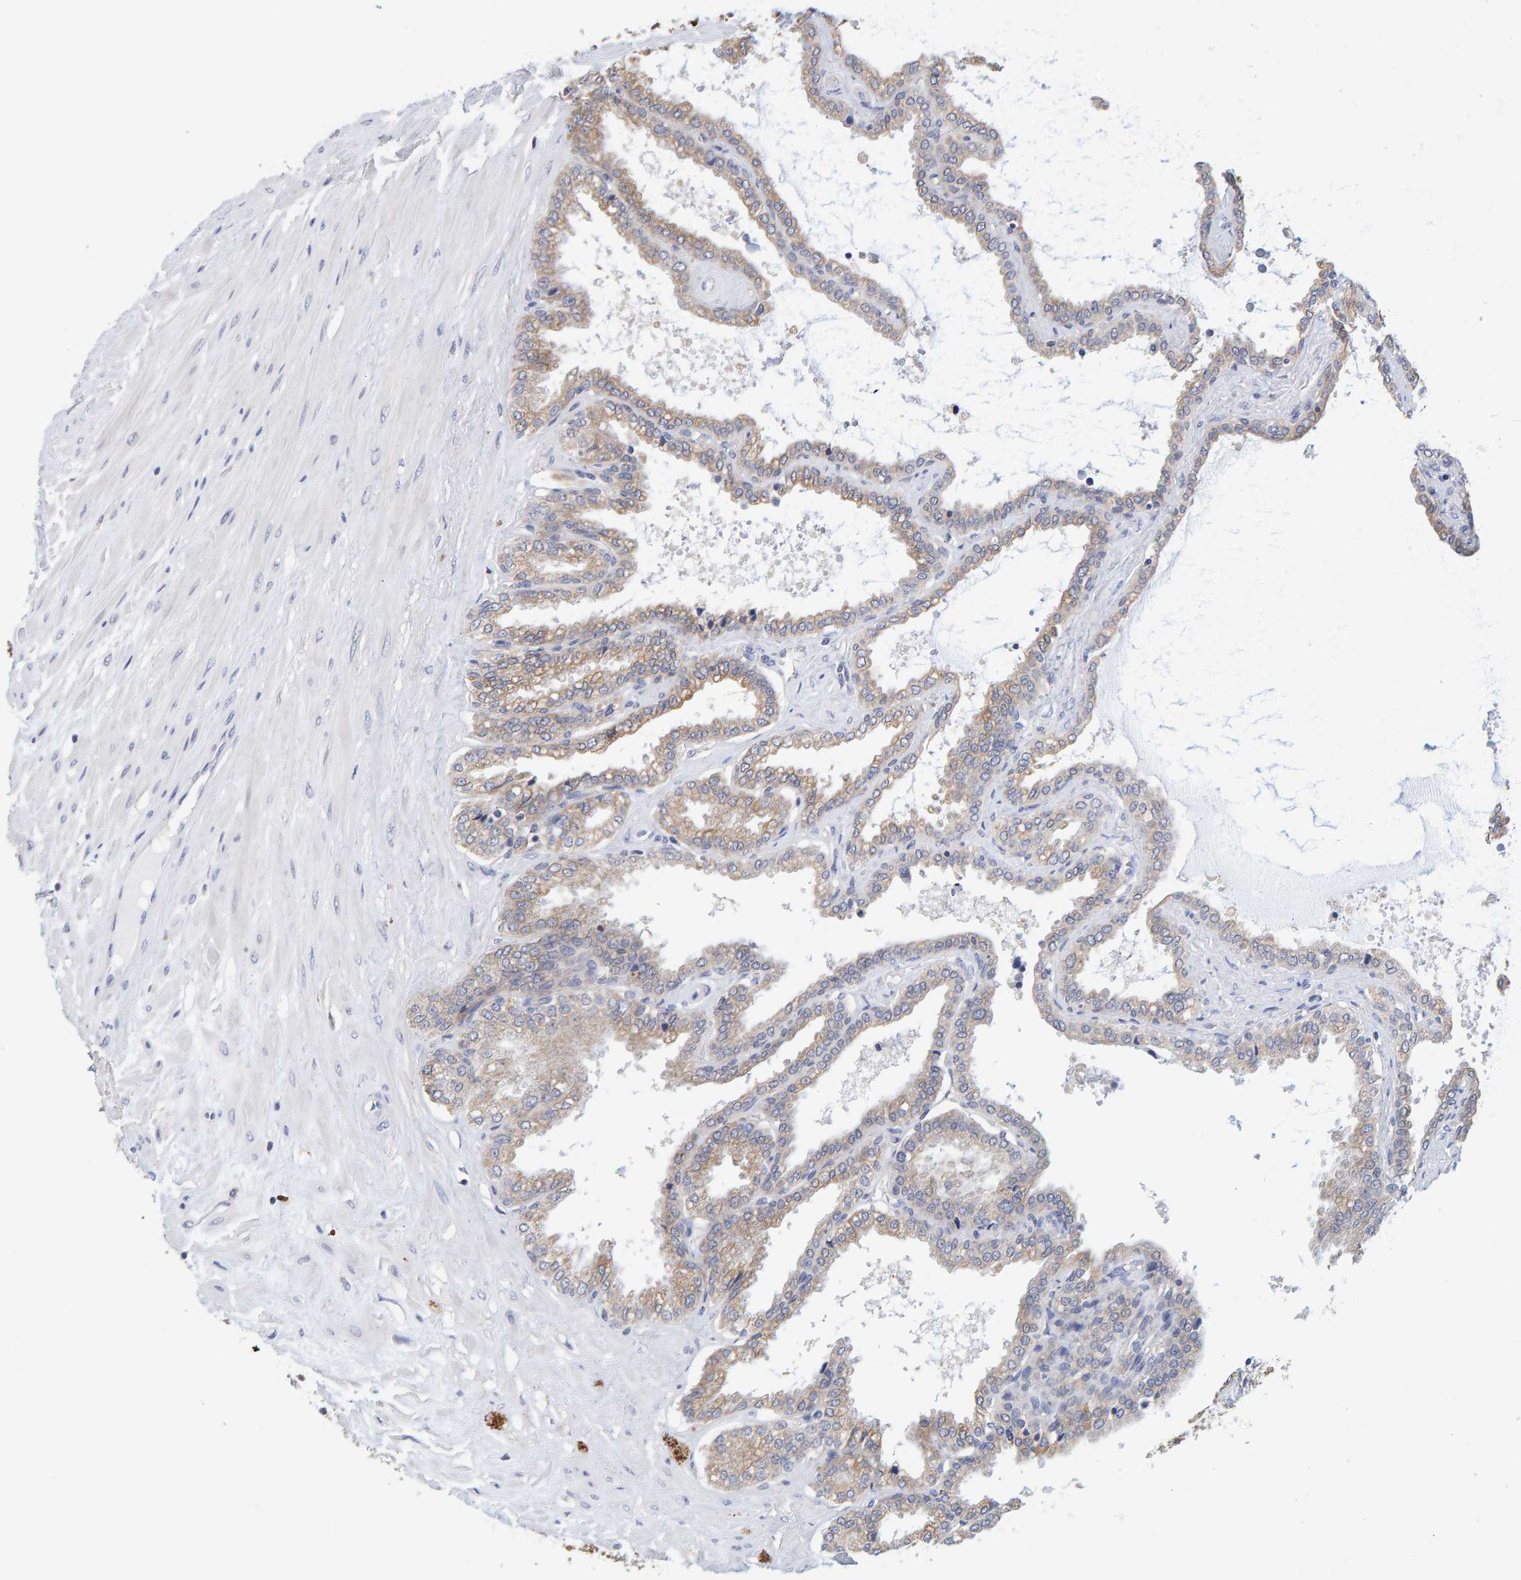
{"staining": {"intensity": "moderate", "quantity": ">75%", "location": "cytoplasmic/membranous"}, "tissue": "seminal vesicle", "cell_type": "Glandular cells", "image_type": "normal", "snomed": [{"axis": "morphology", "description": "Normal tissue, NOS"}, {"axis": "topography", "description": "Seminal veicle"}], "caption": "This image exhibits immunohistochemistry staining of benign human seminal vesicle, with medium moderate cytoplasmic/membranous staining in approximately >75% of glandular cells.", "gene": "SGPL1", "patient": {"sex": "male", "age": 46}}